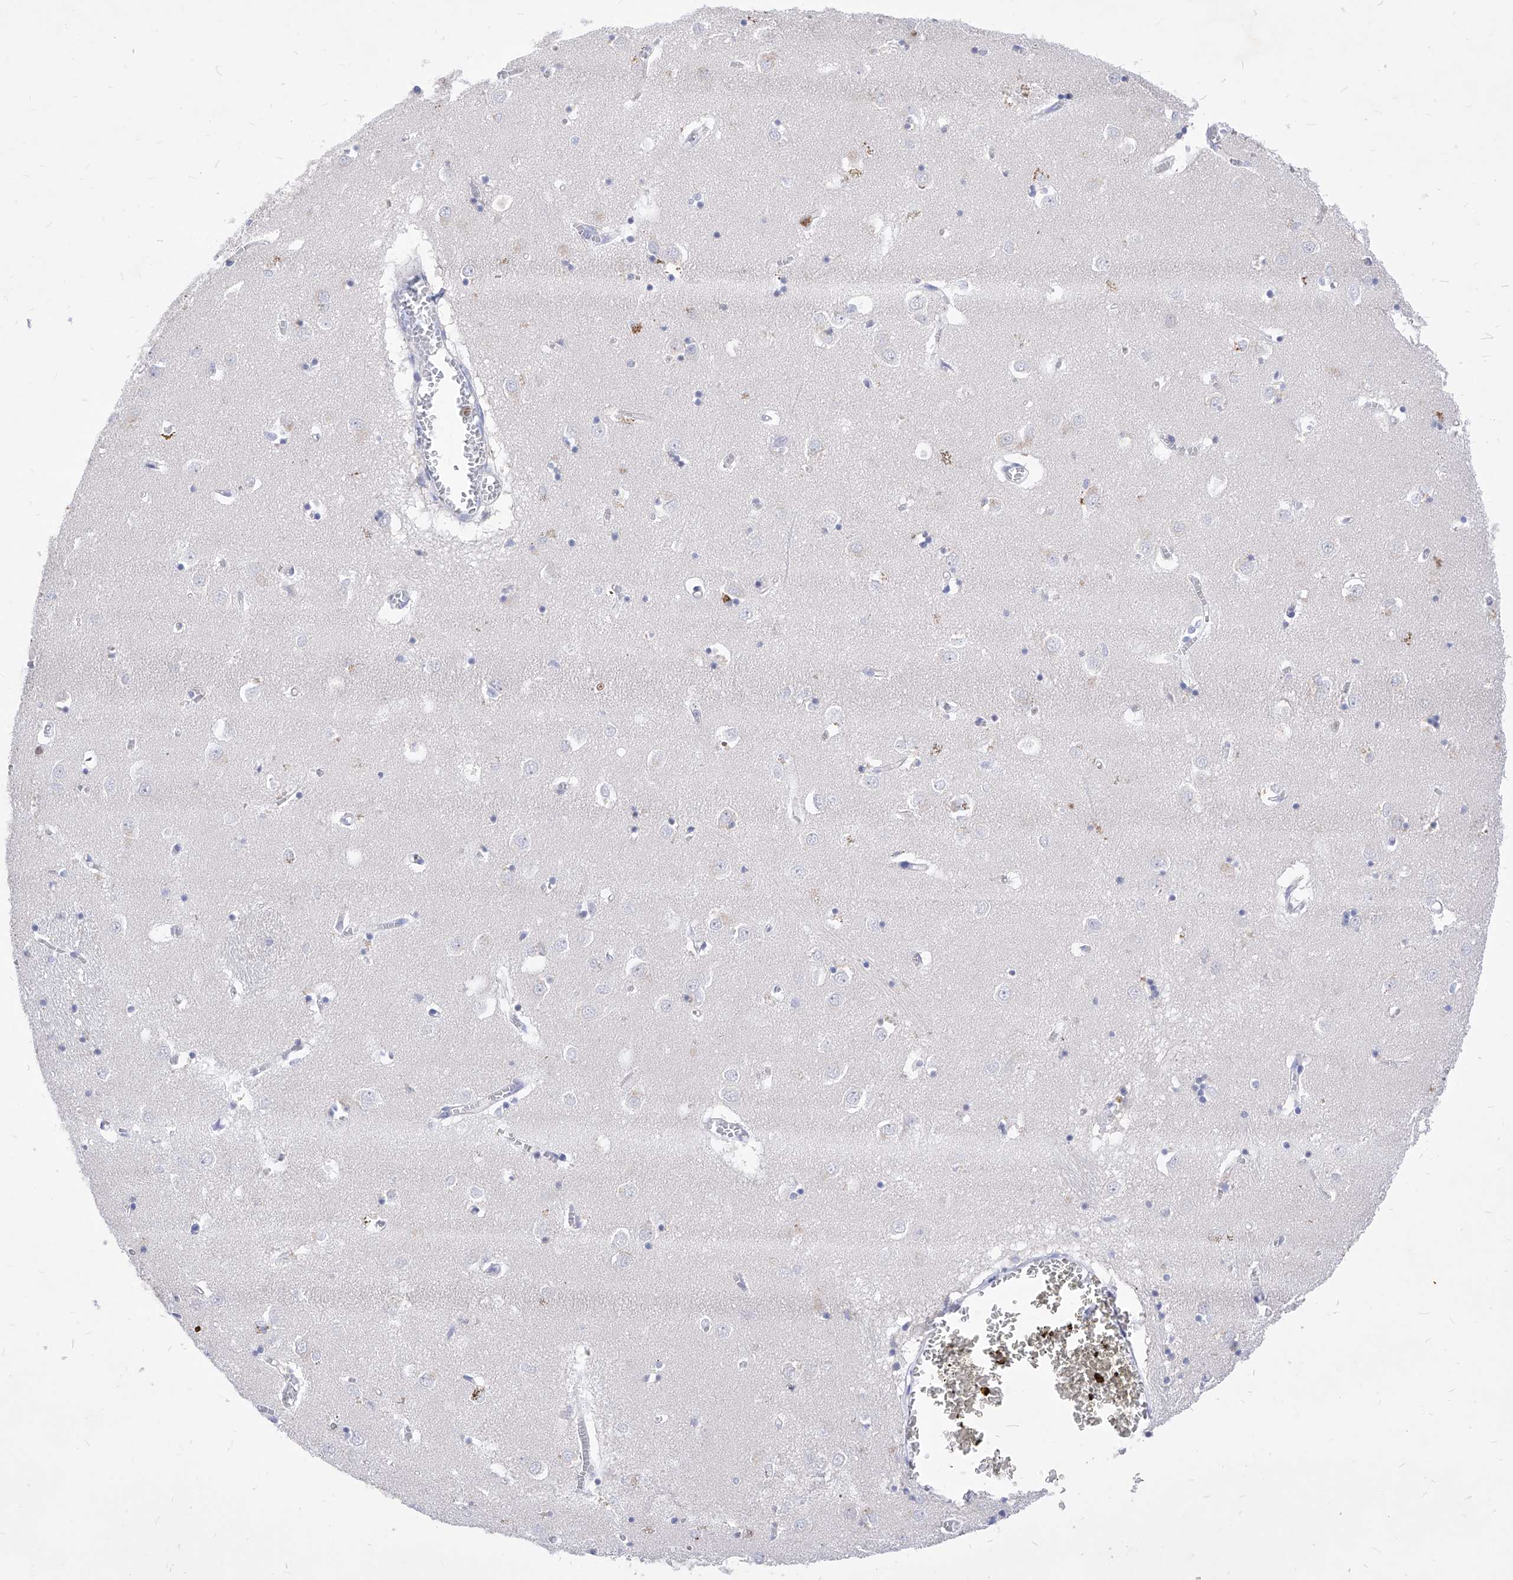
{"staining": {"intensity": "negative", "quantity": "none", "location": "none"}, "tissue": "caudate", "cell_type": "Glial cells", "image_type": "normal", "snomed": [{"axis": "morphology", "description": "Normal tissue, NOS"}, {"axis": "topography", "description": "Lateral ventricle wall"}], "caption": "IHC histopathology image of unremarkable human caudate stained for a protein (brown), which reveals no expression in glial cells.", "gene": "VAX1", "patient": {"sex": "male", "age": 70}}